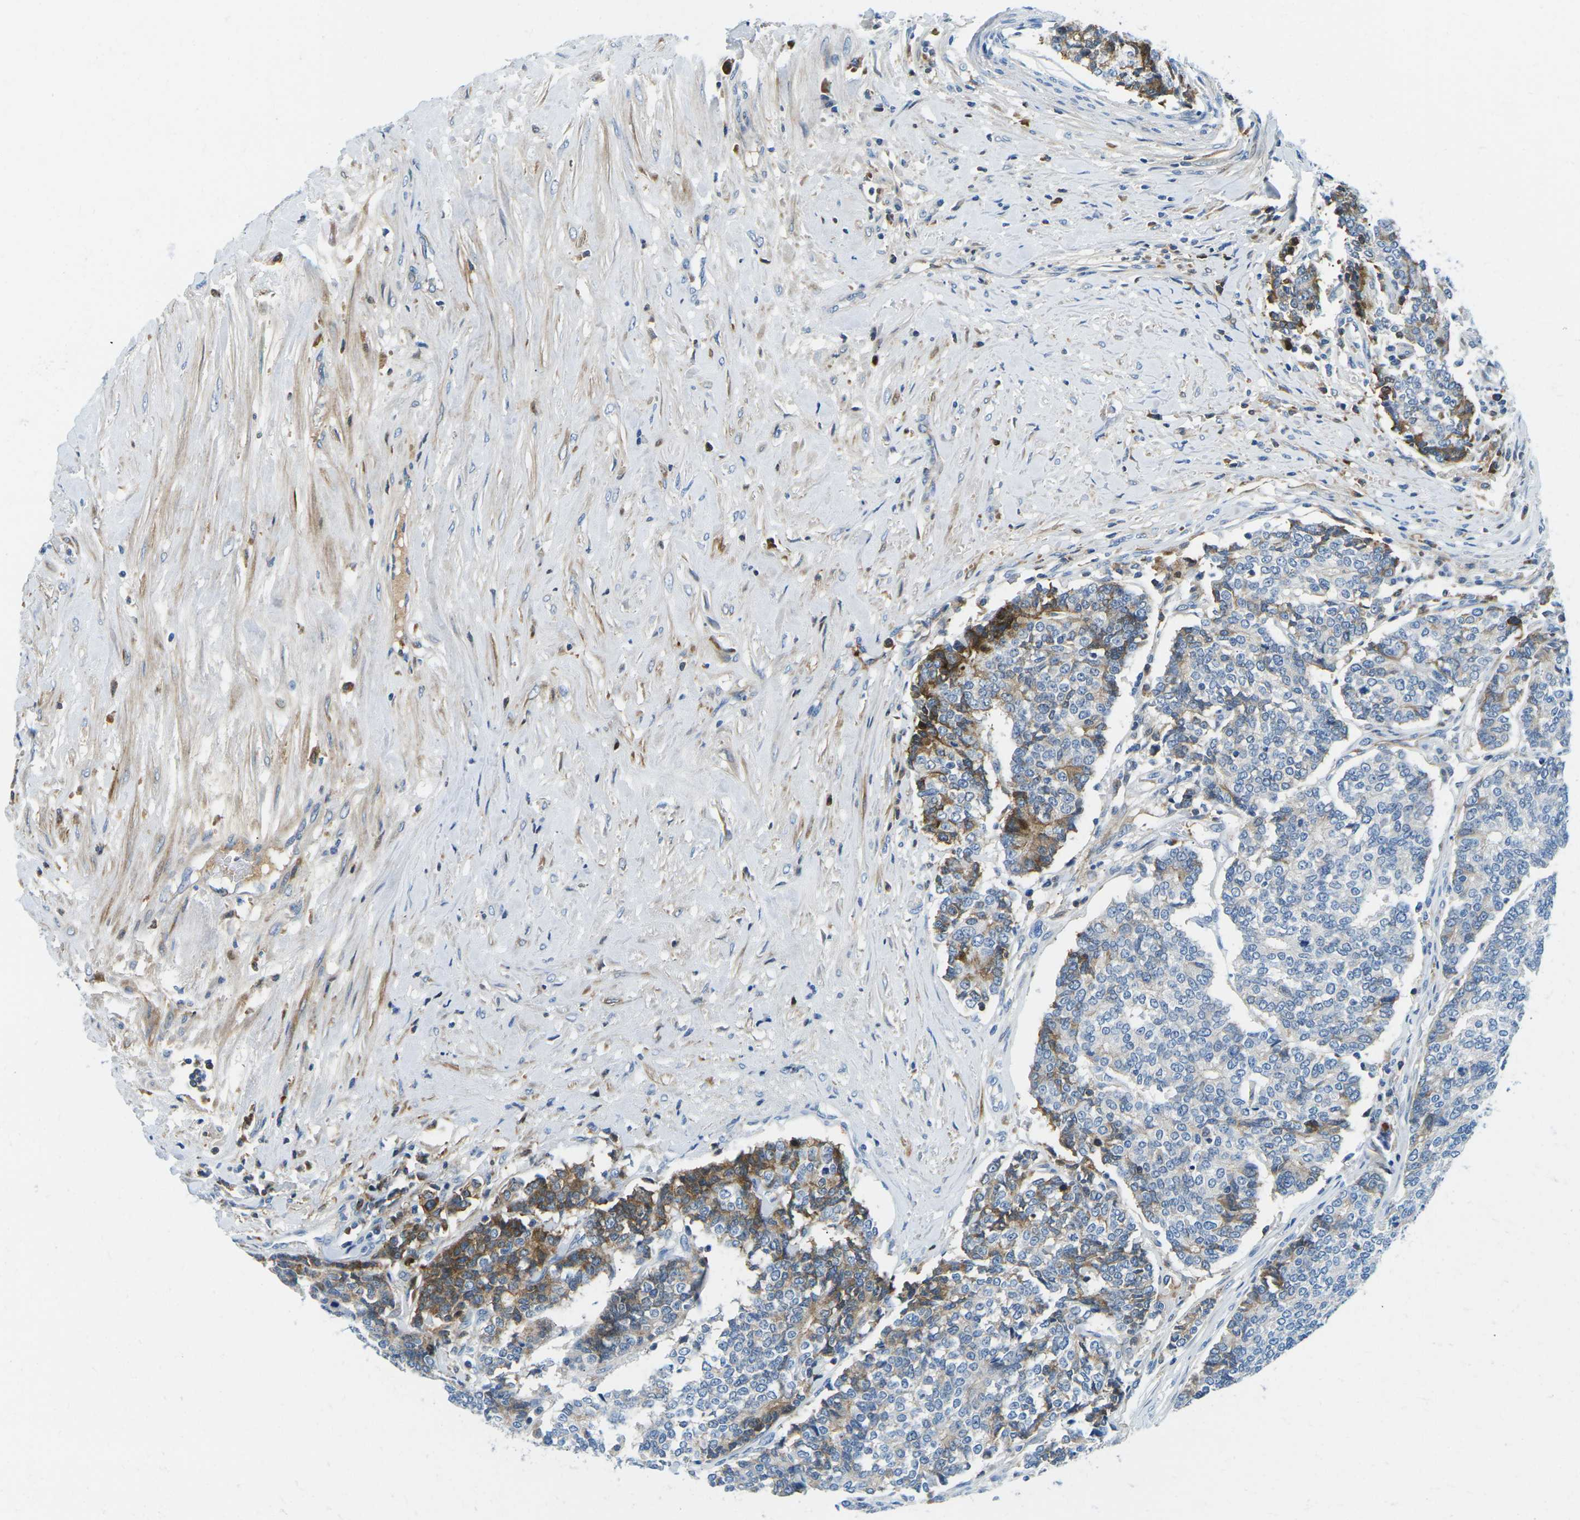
{"staining": {"intensity": "moderate", "quantity": "<25%", "location": "cytoplasmic/membranous"}, "tissue": "prostate cancer", "cell_type": "Tumor cells", "image_type": "cancer", "snomed": [{"axis": "morphology", "description": "Normal tissue, NOS"}, {"axis": "morphology", "description": "Adenocarcinoma, High grade"}, {"axis": "topography", "description": "Prostate"}, {"axis": "topography", "description": "Seminal veicle"}], "caption": "This image demonstrates adenocarcinoma (high-grade) (prostate) stained with immunohistochemistry (IHC) to label a protein in brown. The cytoplasmic/membranous of tumor cells show moderate positivity for the protein. Nuclei are counter-stained blue.", "gene": "CFB", "patient": {"sex": "male", "age": 55}}